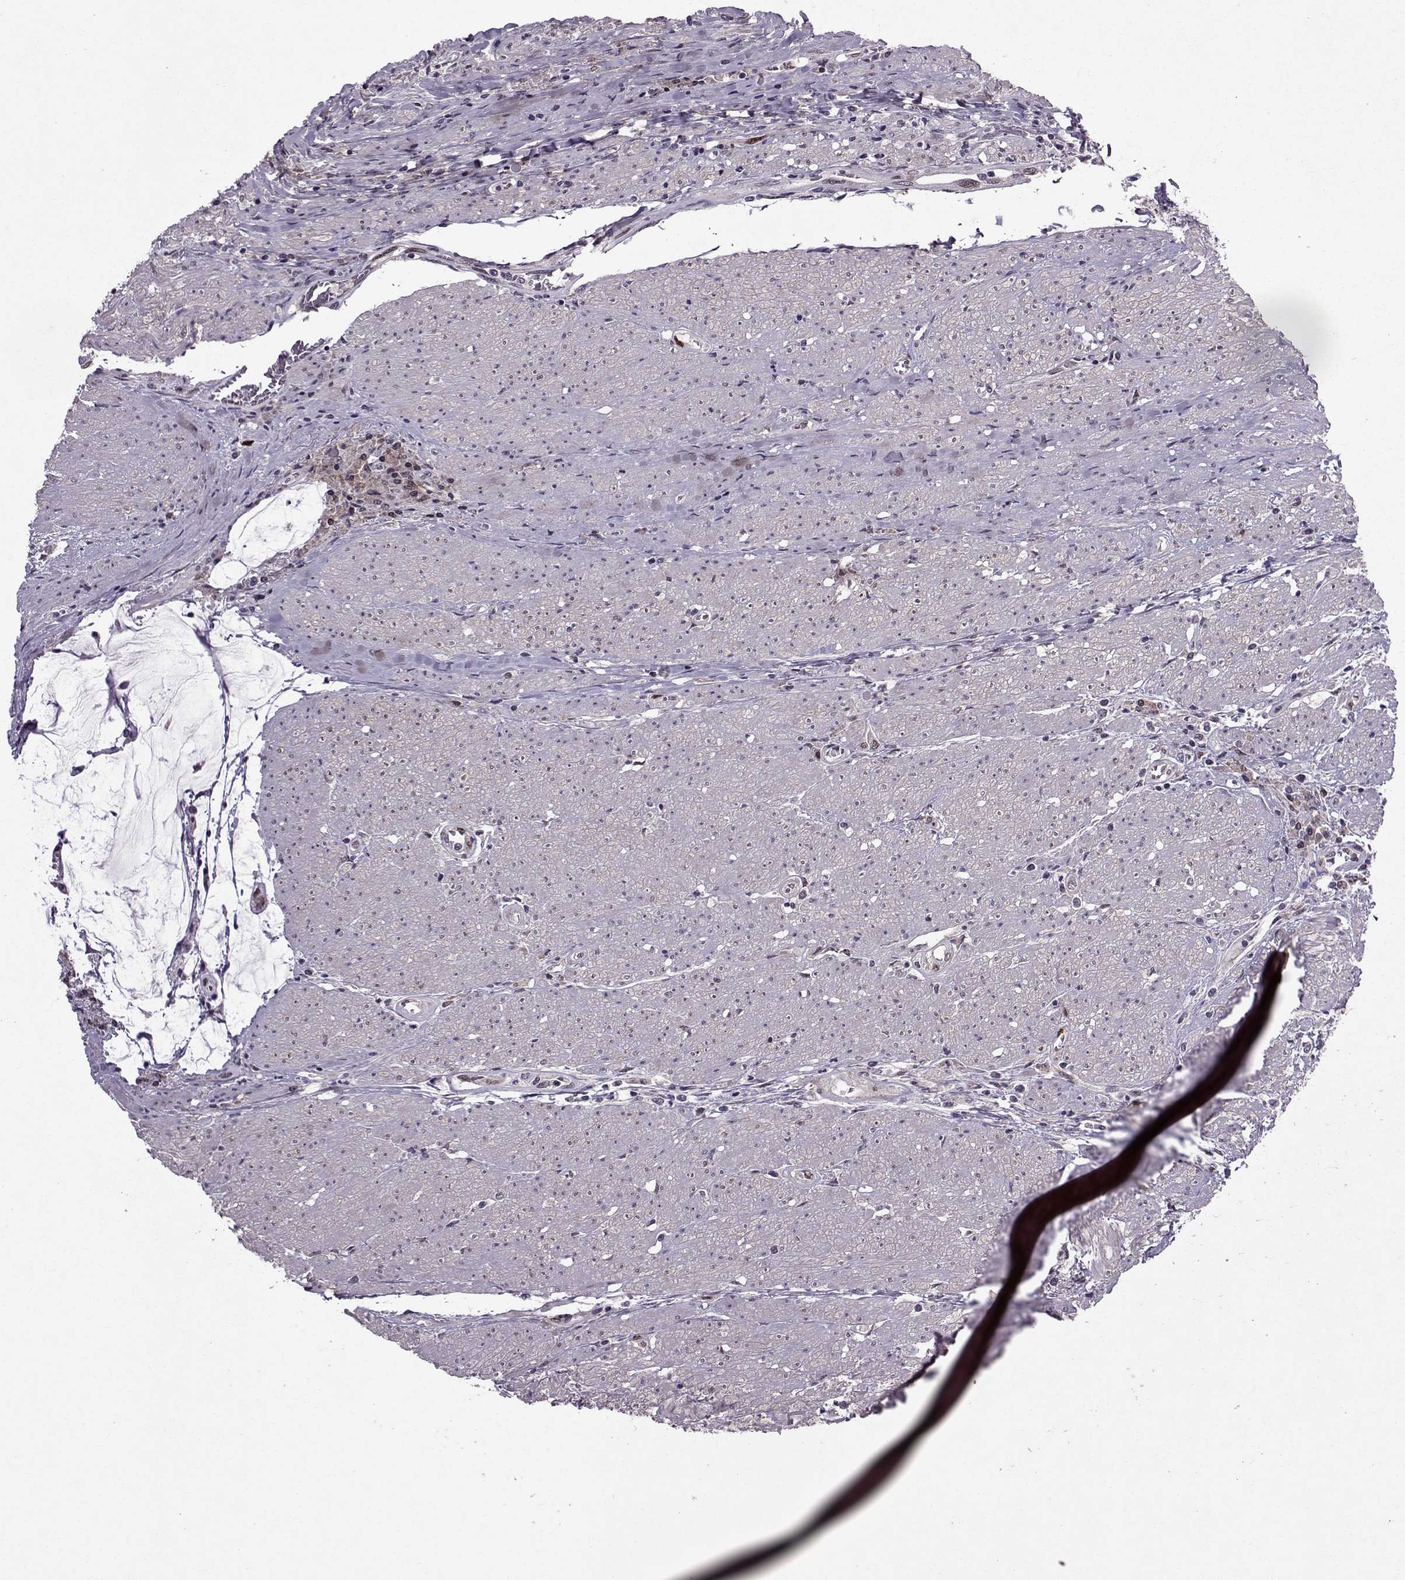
{"staining": {"intensity": "moderate", "quantity": "25%-75%", "location": "cytoplasmic/membranous,nuclear"}, "tissue": "colorectal cancer", "cell_type": "Tumor cells", "image_type": "cancer", "snomed": [{"axis": "morphology", "description": "Adenocarcinoma, NOS"}, {"axis": "topography", "description": "Rectum"}], "caption": "Immunohistochemistry (IHC) photomicrograph of neoplastic tissue: adenocarcinoma (colorectal) stained using immunohistochemistry (IHC) reveals medium levels of moderate protein expression localized specifically in the cytoplasmic/membranous and nuclear of tumor cells, appearing as a cytoplasmic/membranous and nuclear brown color.", "gene": "CDK4", "patient": {"sex": "male", "age": 59}}